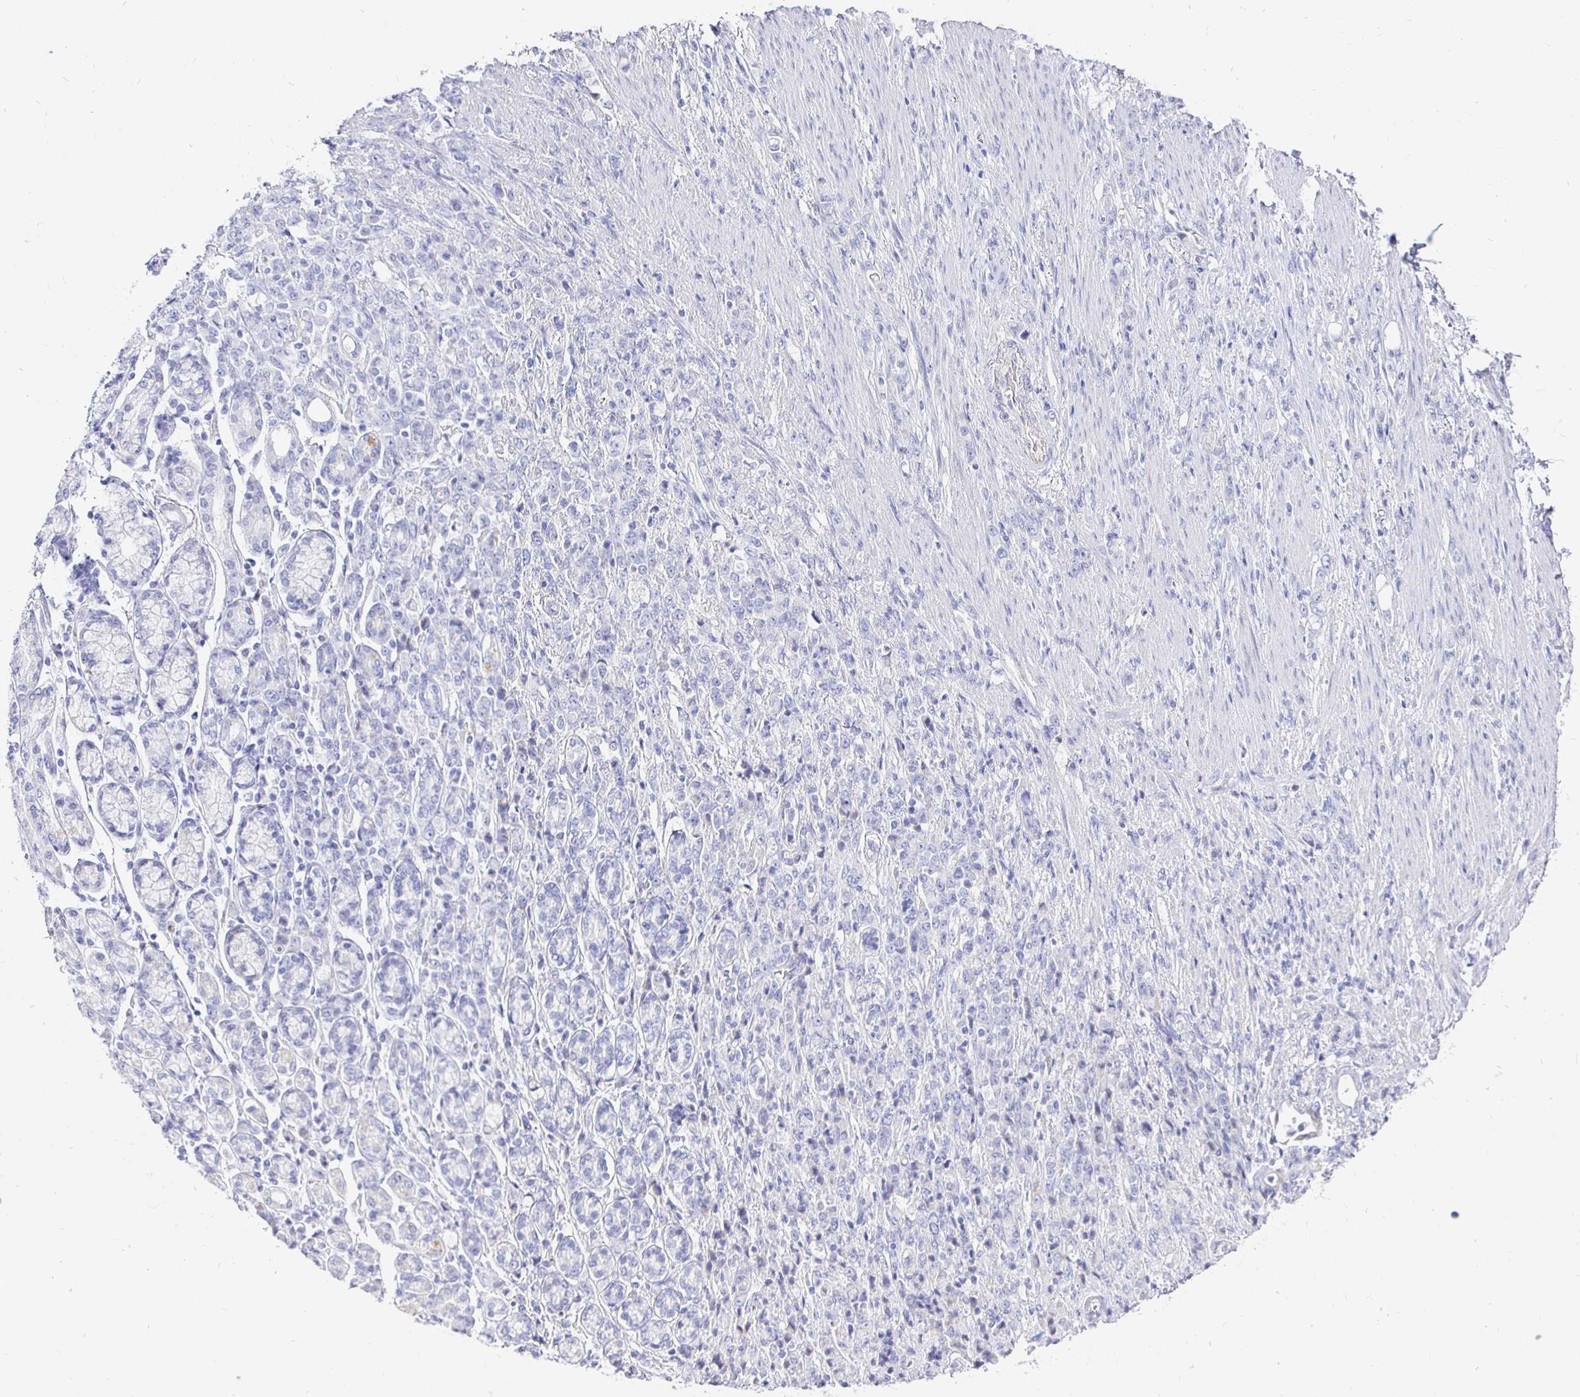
{"staining": {"intensity": "negative", "quantity": "none", "location": "none"}, "tissue": "stomach cancer", "cell_type": "Tumor cells", "image_type": "cancer", "snomed": [{"axis": "morphology", "description": "Adenocarcinoma, NOS"}, {"axis": "topography", "description": "Stomach"}], "caption": "Human adenocarcinoma (stomach) stained for a protein using immunohistochemistry (IHC) reveals no expression in tumor cells.", "gene": "CR2", "patient": {"sex": "female", "age": 79}}